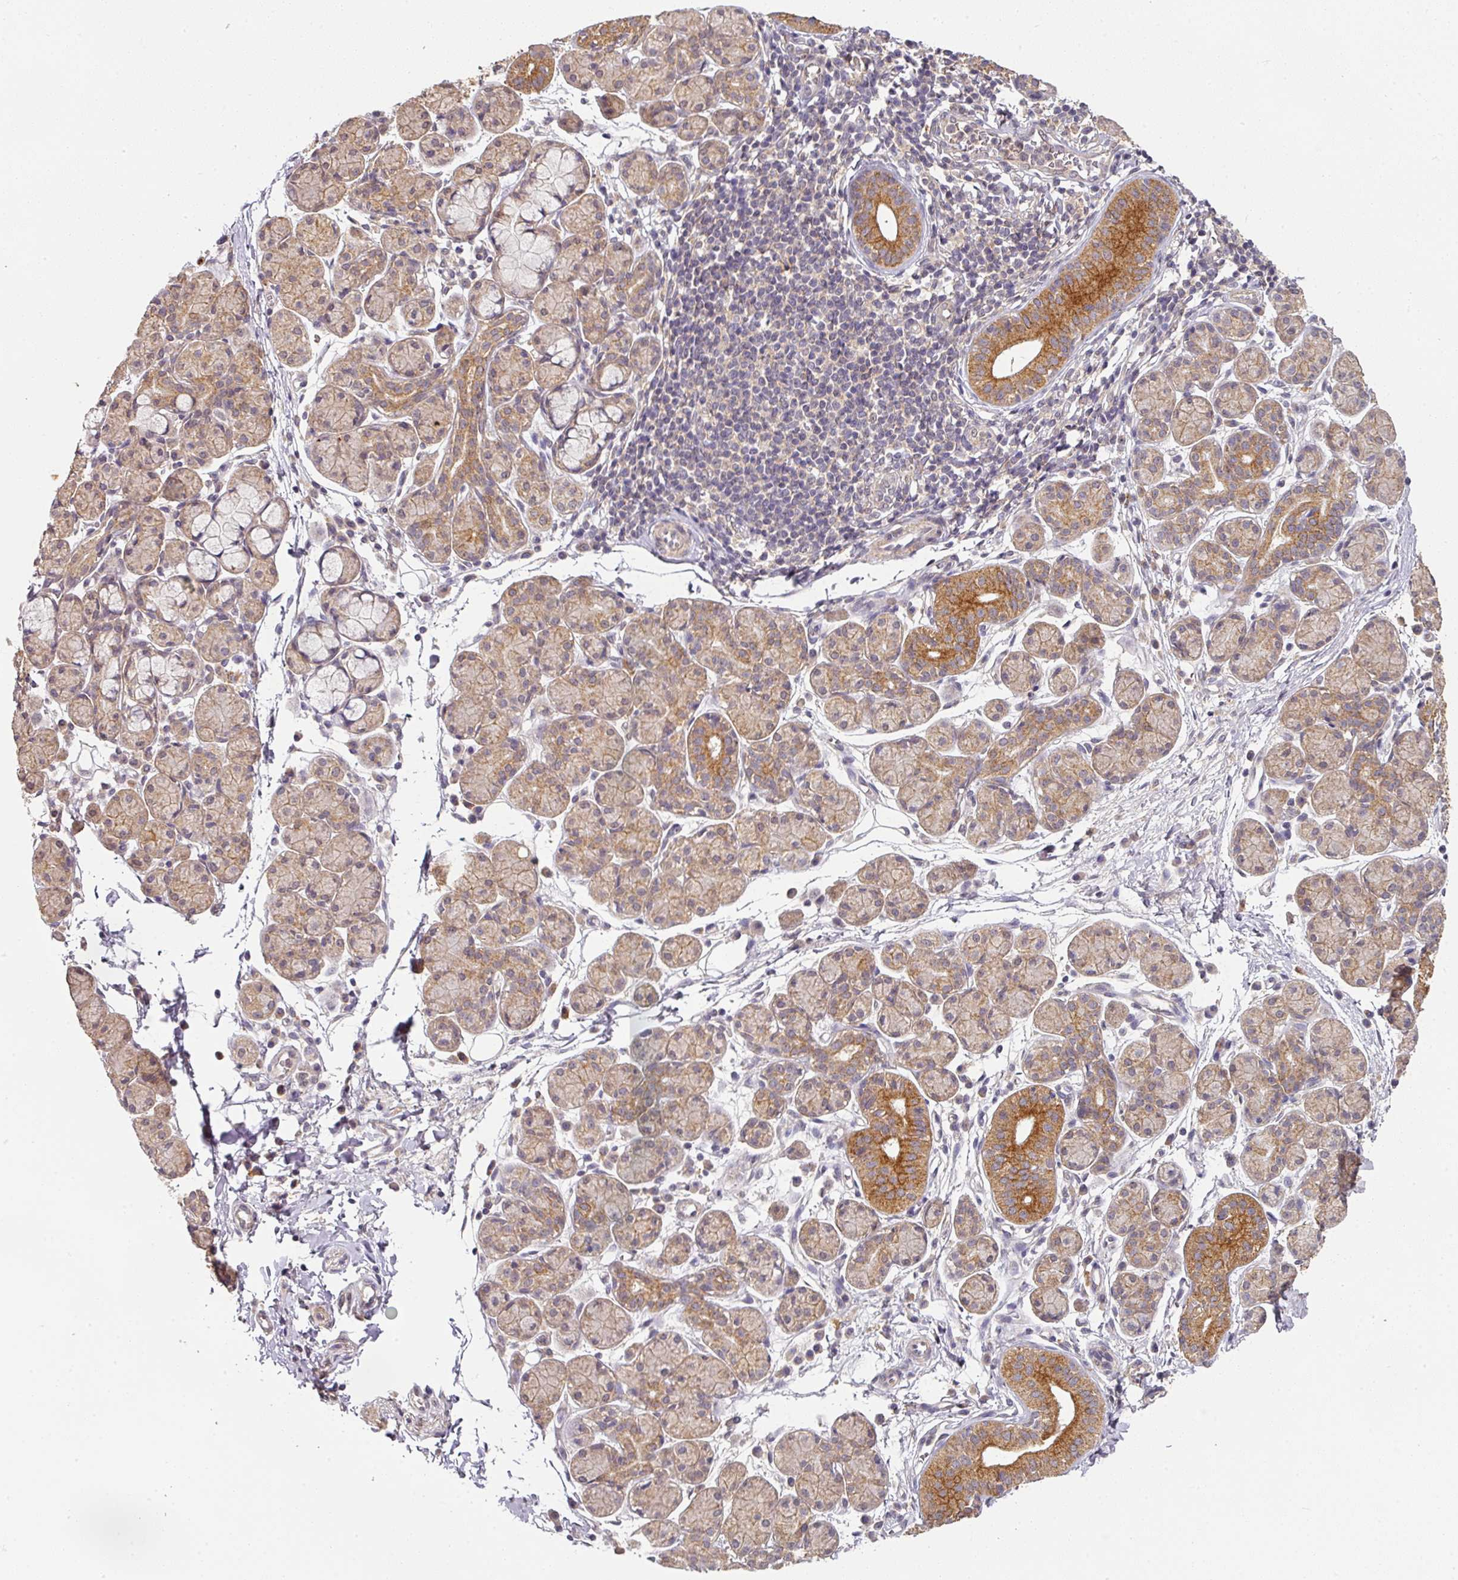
{"staining": {"intensity": "strong", "quantity": "25%-75%", "location": "cytoplasmic/membranous"}, "tissue": "salivary gland", "cell_type": "Glandular cells", "image_type": "normal", "snomed": [{"axis": "morphology", "description": "Normal tissue, NOS"}, {"axis": "morphology", "description": "Inflammation, NOS"}, {"axis": "topography", "description": "Lymph node"}, {"axis": "topography", "description": "Salivary gland"}], "caption": "Salivary gland stained with DAB (3,3'-diaminobenzidine) immunohistochemistry displays high levels of strong cytoplasmic/membranous positivity in approximately 25%-75% of glandular cells. The protein is shown in brown color, while the nuclei are stained blue.", "gene": "EXTL3", "patient": {"sex": "male", "age": 3}}